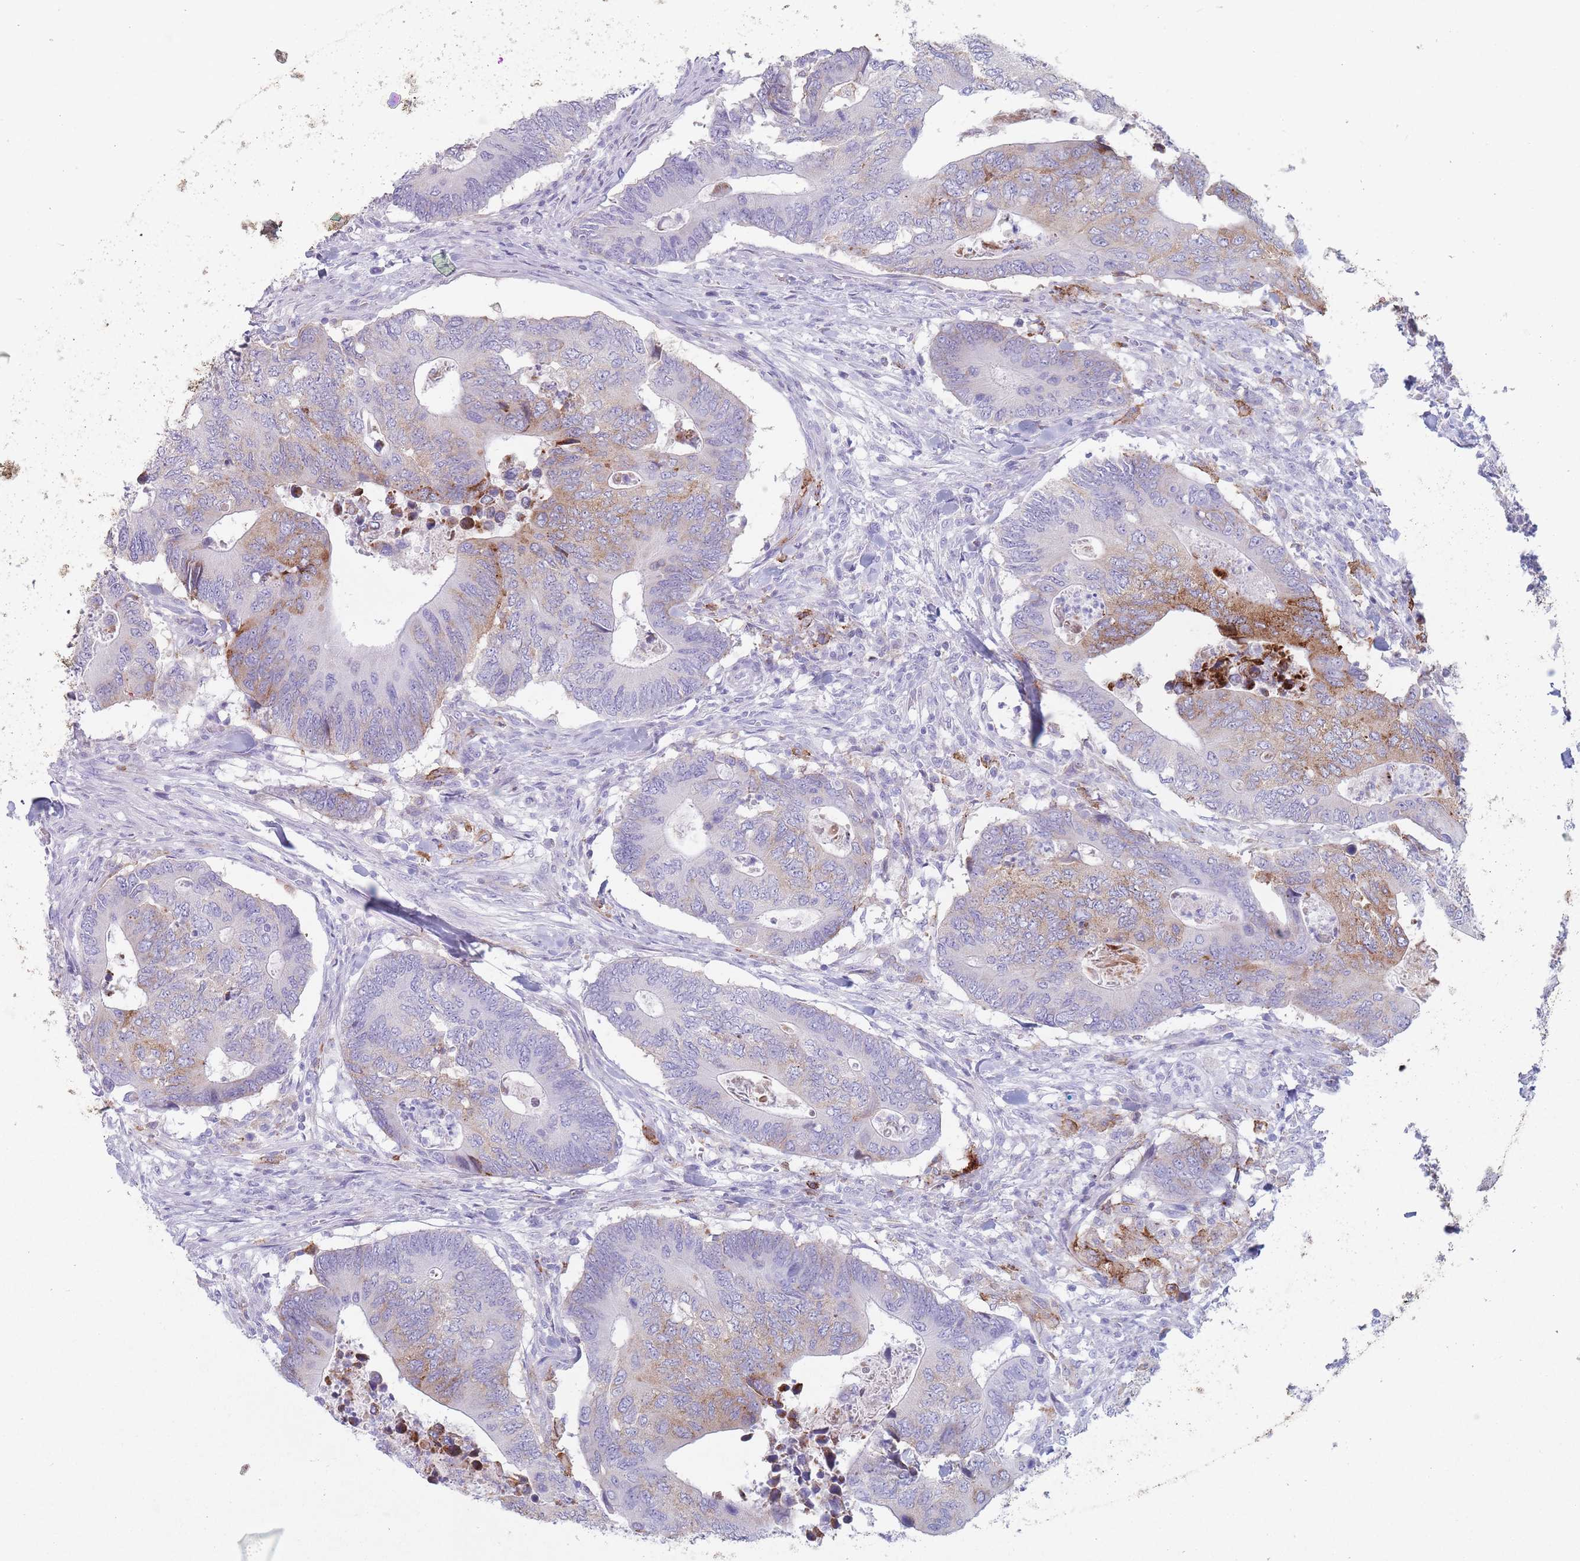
{"staining": {"intensity": "moderate", "quantity": "<25%", "location": "cytoplasmic/membranous"}, "tissue": "colorectal cancer", "cell_type": "Tumor cells", "image_type": "cancer", "snomed": [{"axis": "morphology", "description": "Adenocarcinoma, NOS"}, {"axis": "topography", "description": "Colon"}], "caption": "A brown stain highlights moderate cytoplasmic/membranous positivity of a protein in human colorectal adenocarcinoma tumor cells.", "gene": "ST3GAL5", "patient": {"sex": "male", "age": 87}}